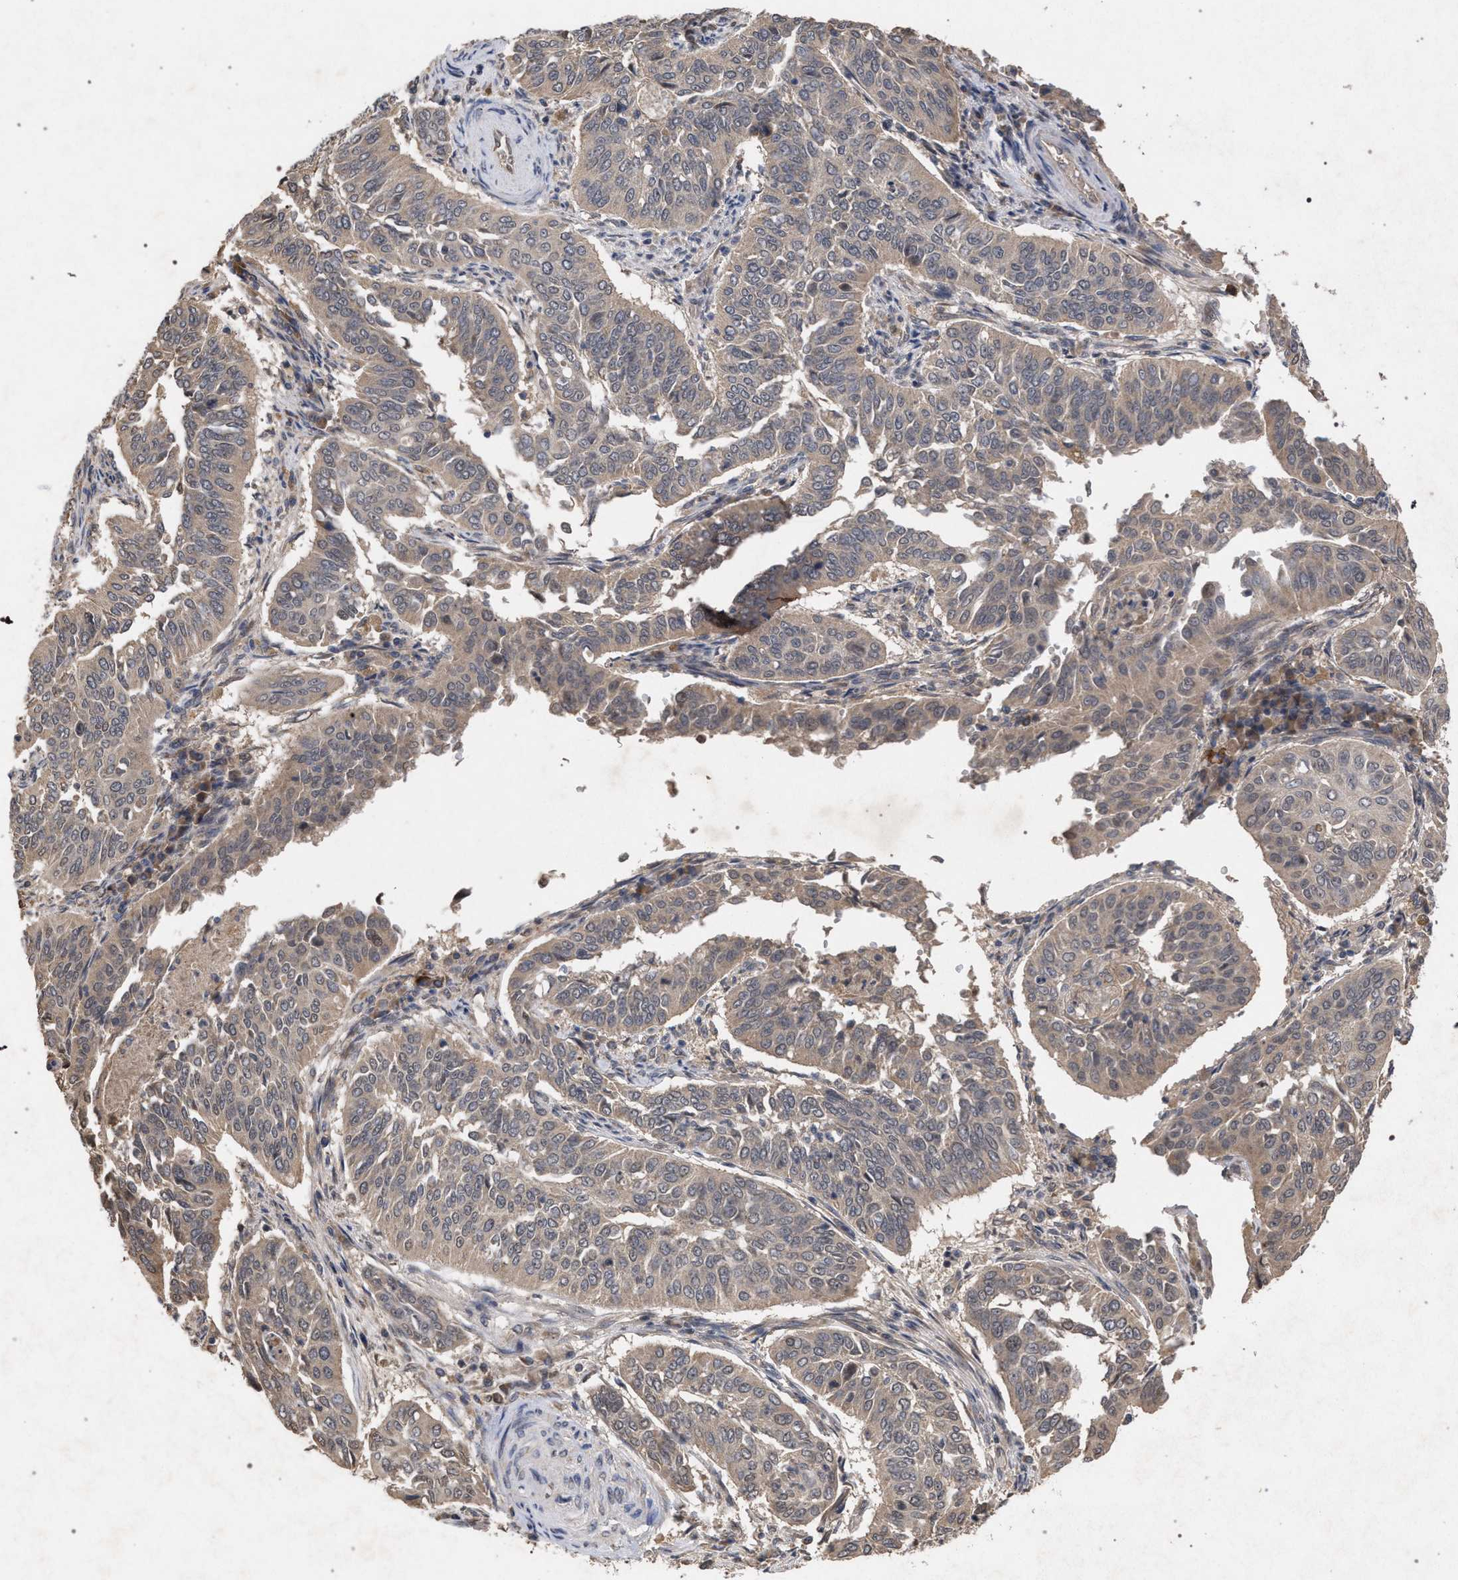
{"staining": {"intensity": "weak", "quantity": "25%-75%", "location": "cytoplasmic/membranous"}, "tissue": "cervical cancer", "cell_type": "Tumor cells", "image_type": "cancer", "snomed": [{"axis": "morphology", "description": "Normal tissue, NOS"}, {"axis": "morphology", "description": "Squamous cell carcinoma, NOS"}, {"axis": "topography", "description": "Cervix"}], "caption": "Protein staining exhibits weak cytoplasmic/membranous staining in approximately 25%-75% of tumor cells in cervical squamous cell carcinoma. The staining is performed using DAB brown chromogen to label protein expression. The nuclei are counter-stained blue using hematoxylin.", "gene": "SLC4A4", "patient": {"sex": "female", "age": 39}}